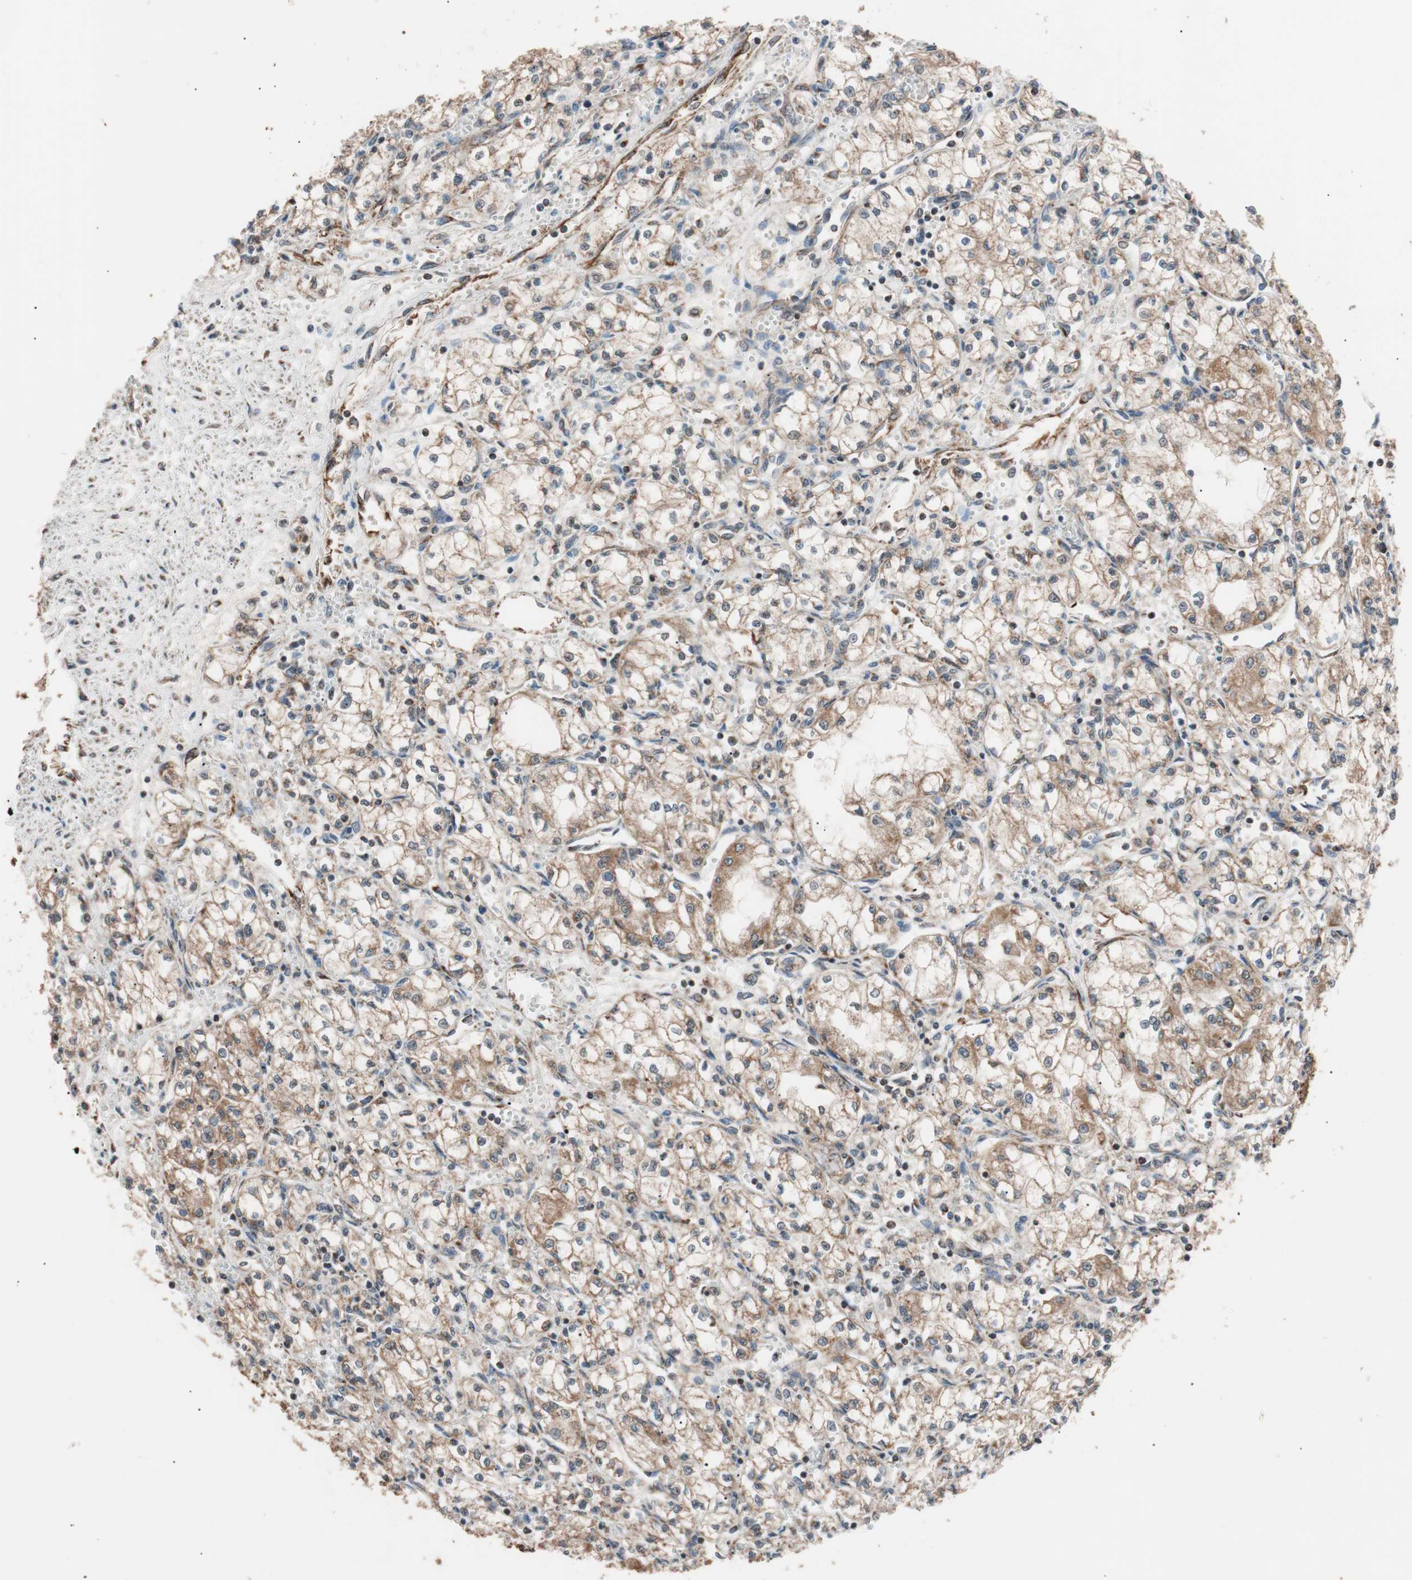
{"staining": {"intensity": "moderate", "quantity": ">75%", "location": "cytoplasmic/membranous"}, "tissue": "renal cancer", "cell_type": "Tumor cells", "image_type": "cancer", "snomed": [{"axis": "morphology", "description": "Normal tissue, NOS"}, {"axis": "morphology", "description": "Adenocarcinoma, NOS"}, {"axis": "topography", "description": "Kidney"}], "caption": "A high-resolution histopathology image shows immunohistochemistry staining of adenocarcinoma (renal), which reveals moderate cytoplasmic/membranous staining in about >75% of tumor cells. The protein of interest is stained brown, and the nuclei are stained in blue (DAB IHC with brightfield microscopy, high magnification).", "gene": "PITRM1", "patient": {"sex": "male", "age": 59}}